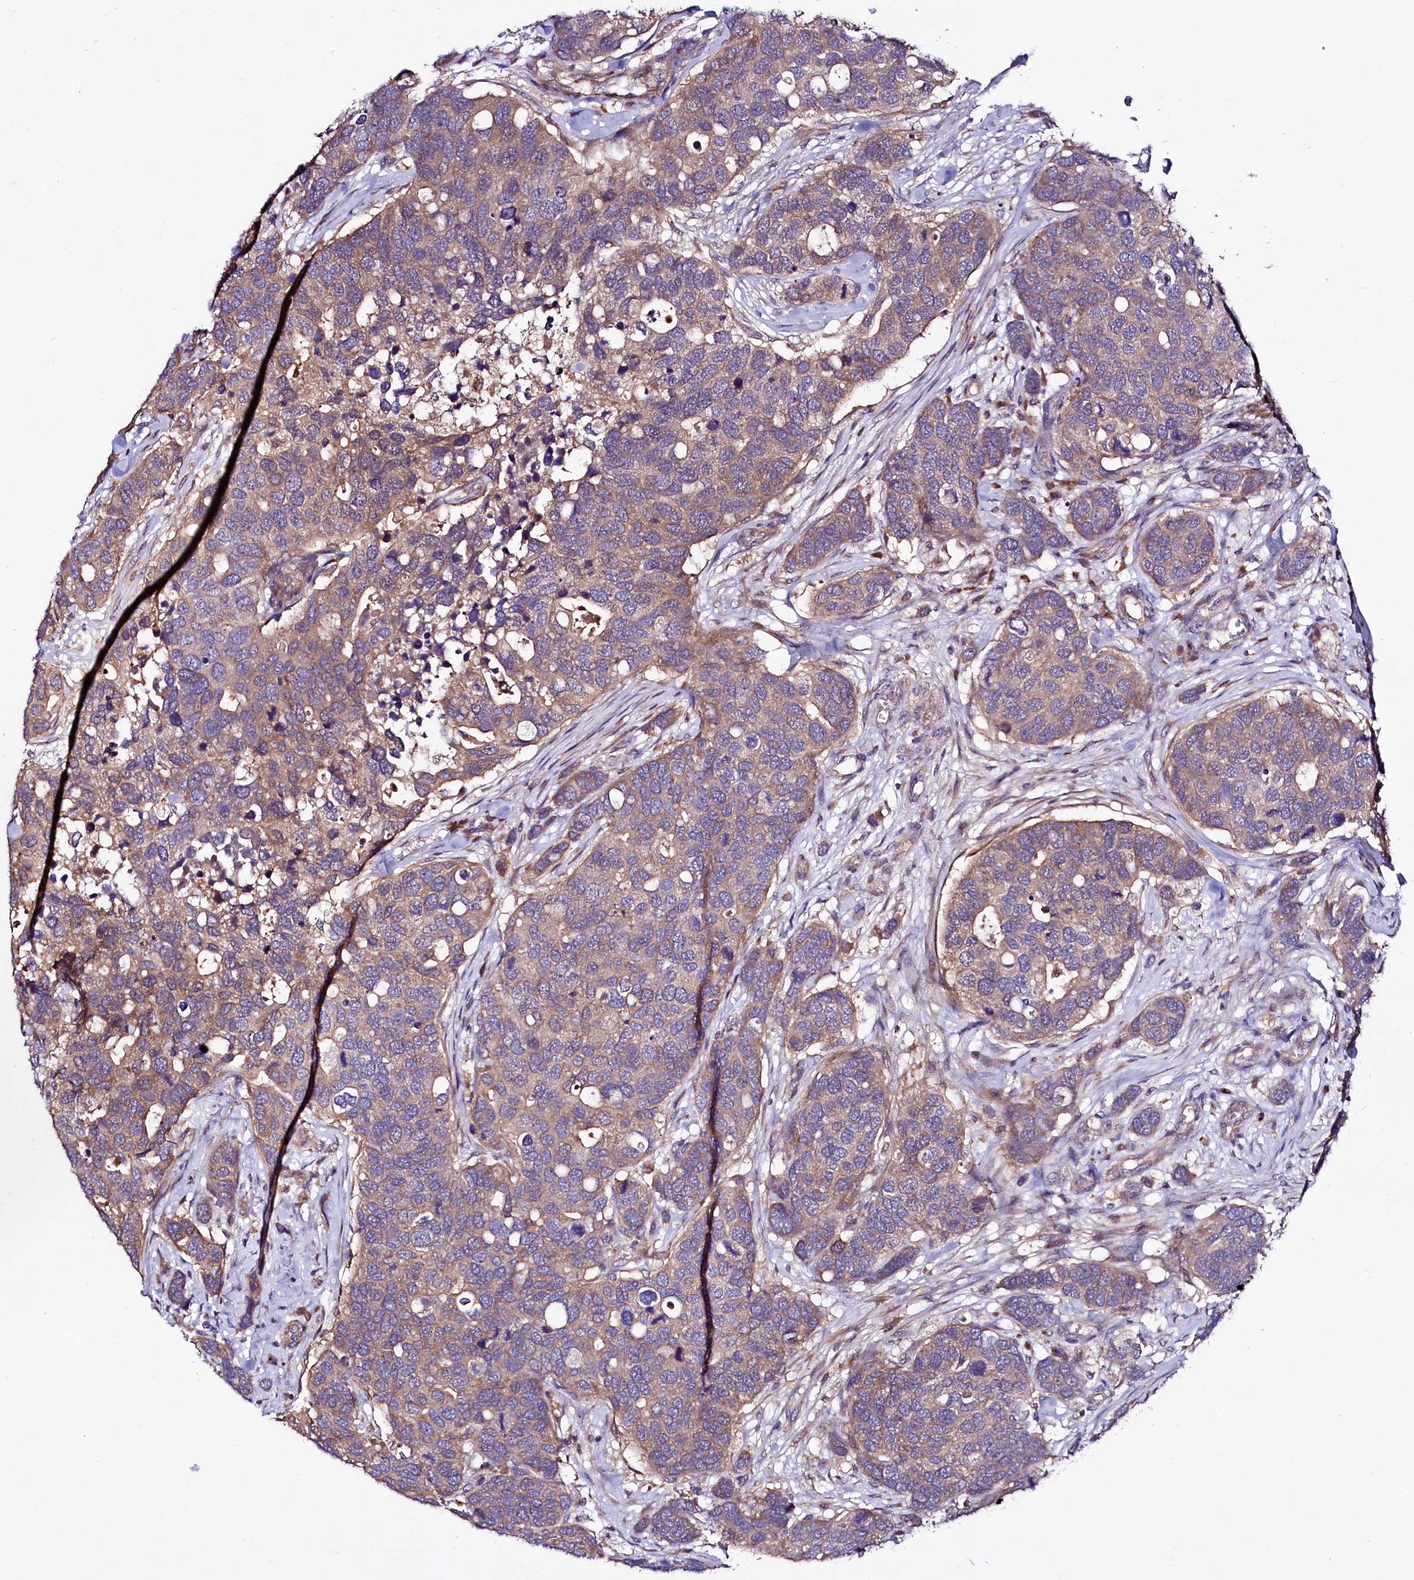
{"staining": {"intensity": "moderate", "quantity": ">75%", "location": "cytoplasmic/membranous"}, "tissue": "breast cancer", "cell_type": "Tumor cells", "image_type": "cancer", "snomed": [{"axis": "morphology", "description": "Duct carcinoma"}, {"axis": "topography", "description": "Breast"}], "caption": "This photomicrograph displays intraductal carcinoma (breast) stained with immunohistochemistry (IHC) to label a protein in brown. The cytoplasmic/membranous of tumor cells show moderate positivity for the protein. Nuclei are counter-stained blue.", "gene": "CIAO3", "patient": {"sex": "female", "age": 83}}